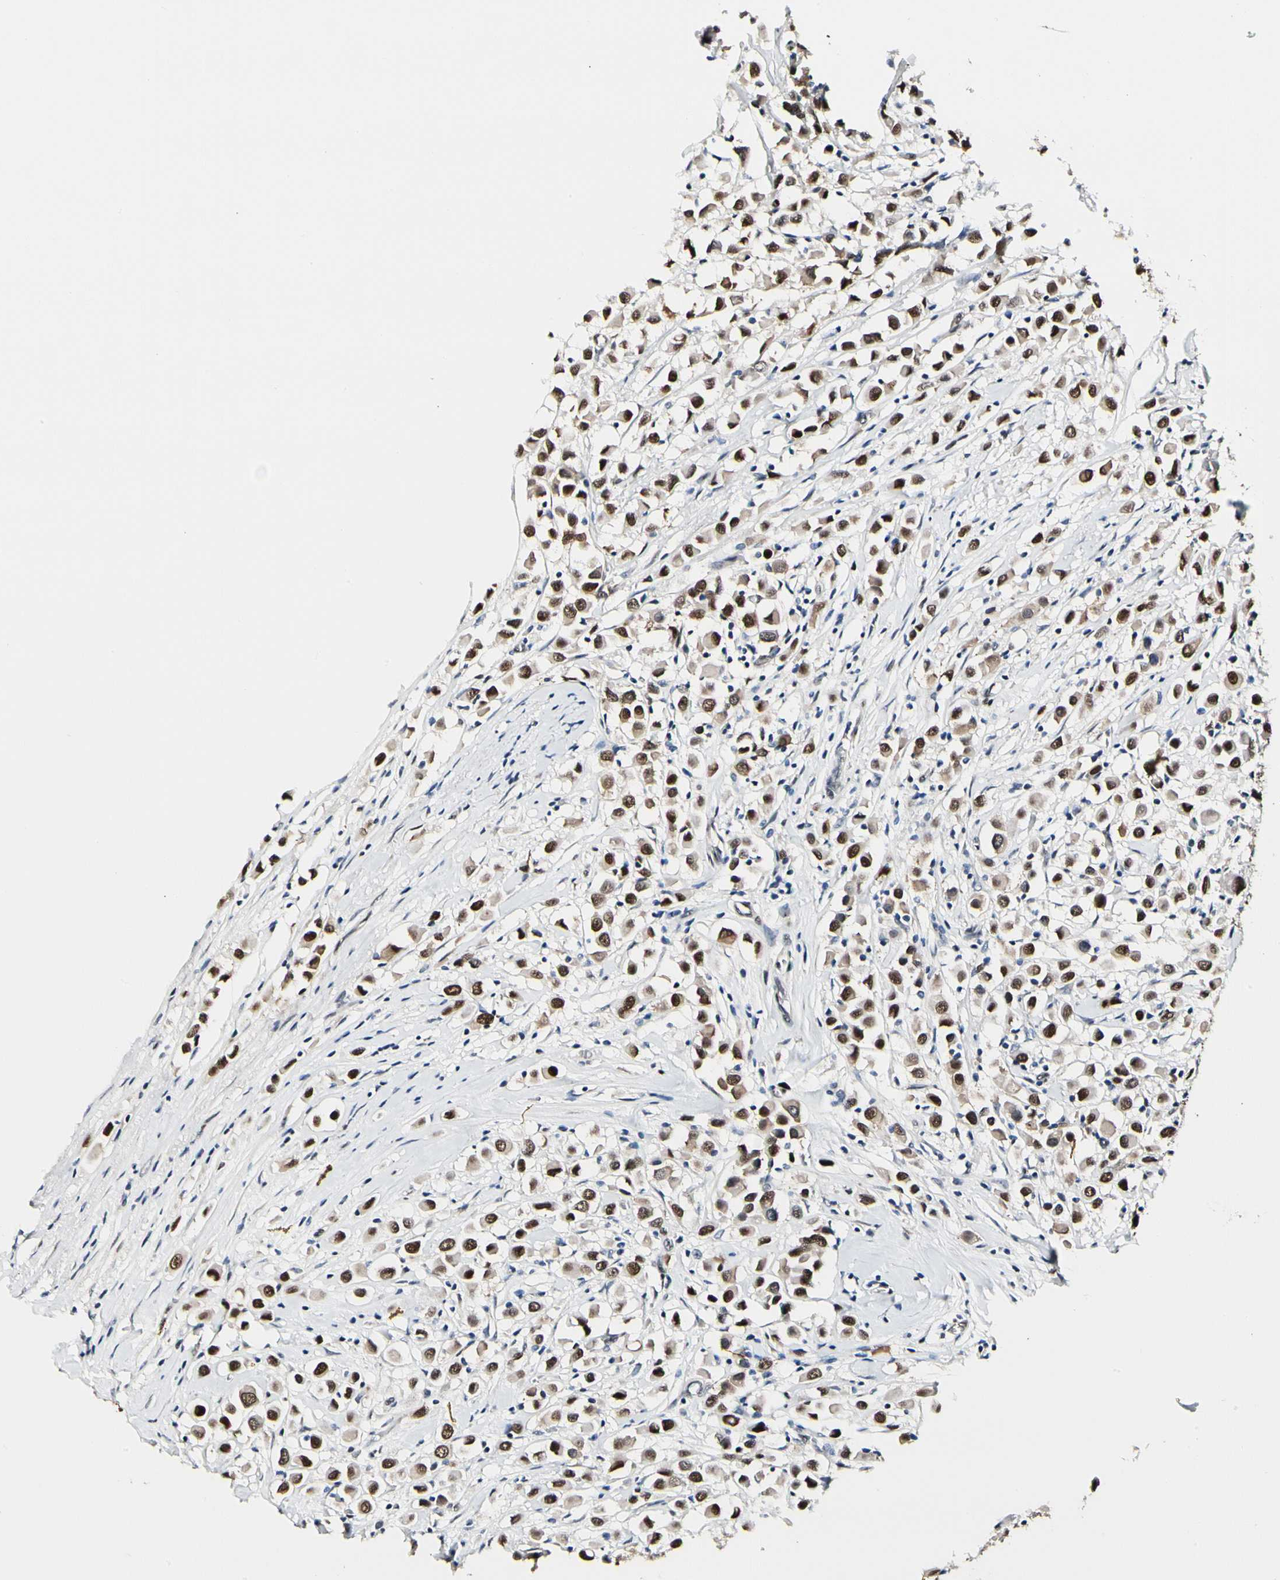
{"staining": {"intensity": "moderate", "quantity": ">75%", "location": "cytoplasmic/membranous,nuclear"}, "tissue": "breast cancer", "cell_type": "Tumor cells", "image_type": "cancer", "snomed": [{"axis": "morphology", "description": "Duct carcinoma"}, {"axis": "topography", "description": "Breast"}], "caption": "DAB (3,3'-diaminobenzidine) immunohistochemical staining of human breast cancer (invasive ductal carcinoma) shows moderate cytoplasmic/membranous and nuclear protein positivity in about >75% of tumor cells. Ihc stains the protein in brown and the nuclei are stained blue.", "gene": "NFIA", "patient": {"sex": "female", "age": 61}}